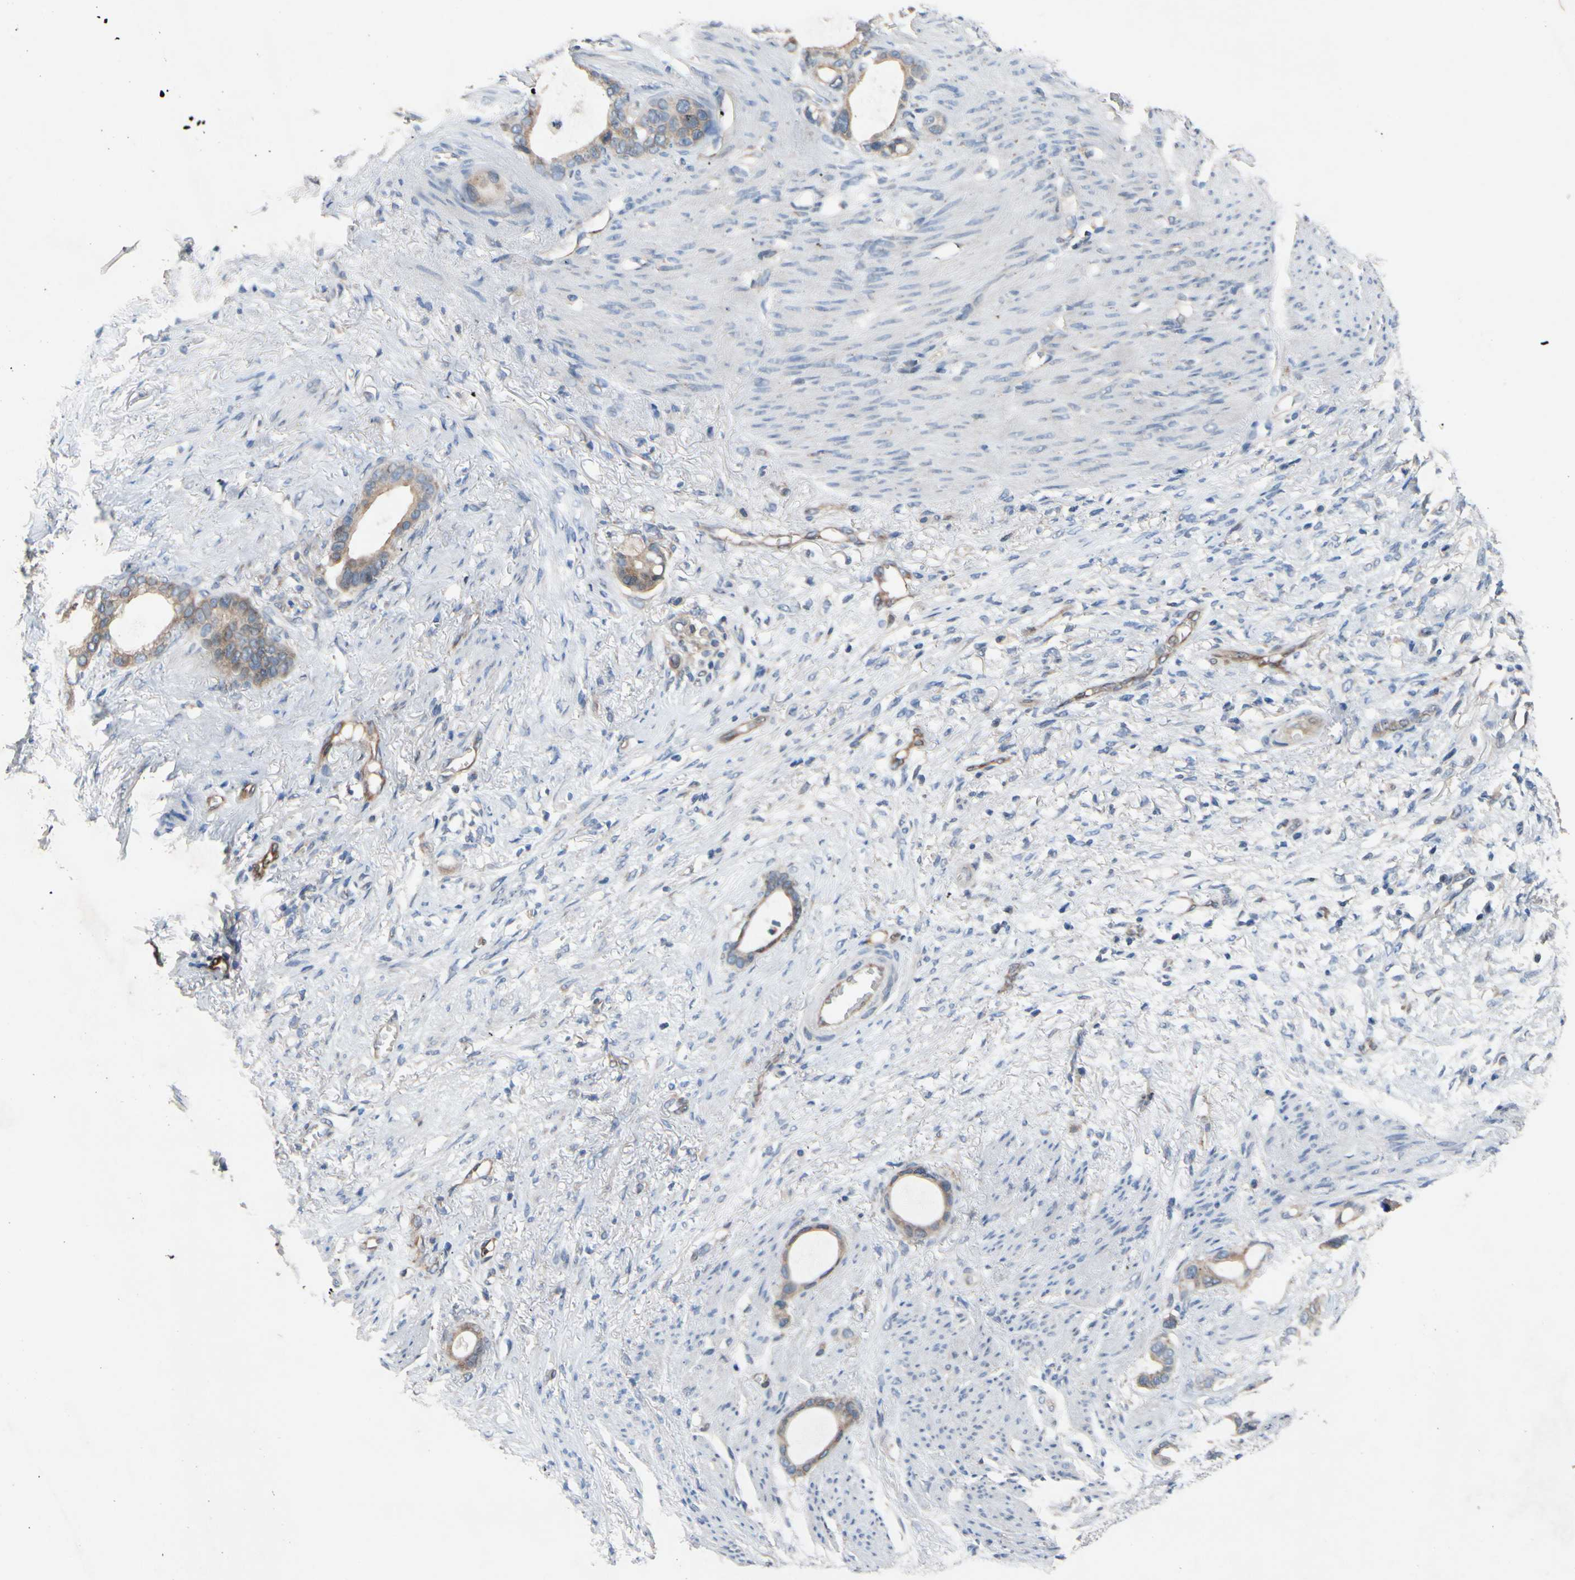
{"staining": {"intensity": "moderate", "quantity": ">75%", "location": "cytoplasmic/membranous"}, "tissue": "stomach cancer", "cell_type": "Tumor cells", "image_type": "cancer", "snomed": [{"axis": "morphology", "description": "Adenocarcinoma, NOS"}, {"axis": "topography", "description": "Stomach"}], "caption": "A histopathology image showing moderate cytoplasmic/membranous expression in about >75% of tumor cells in stomach adenocarcinoma, as visualized by brown immunohistochemical staining.", "gene": "PRXL2A", "patient": {"sex": "female", "age": 75}}